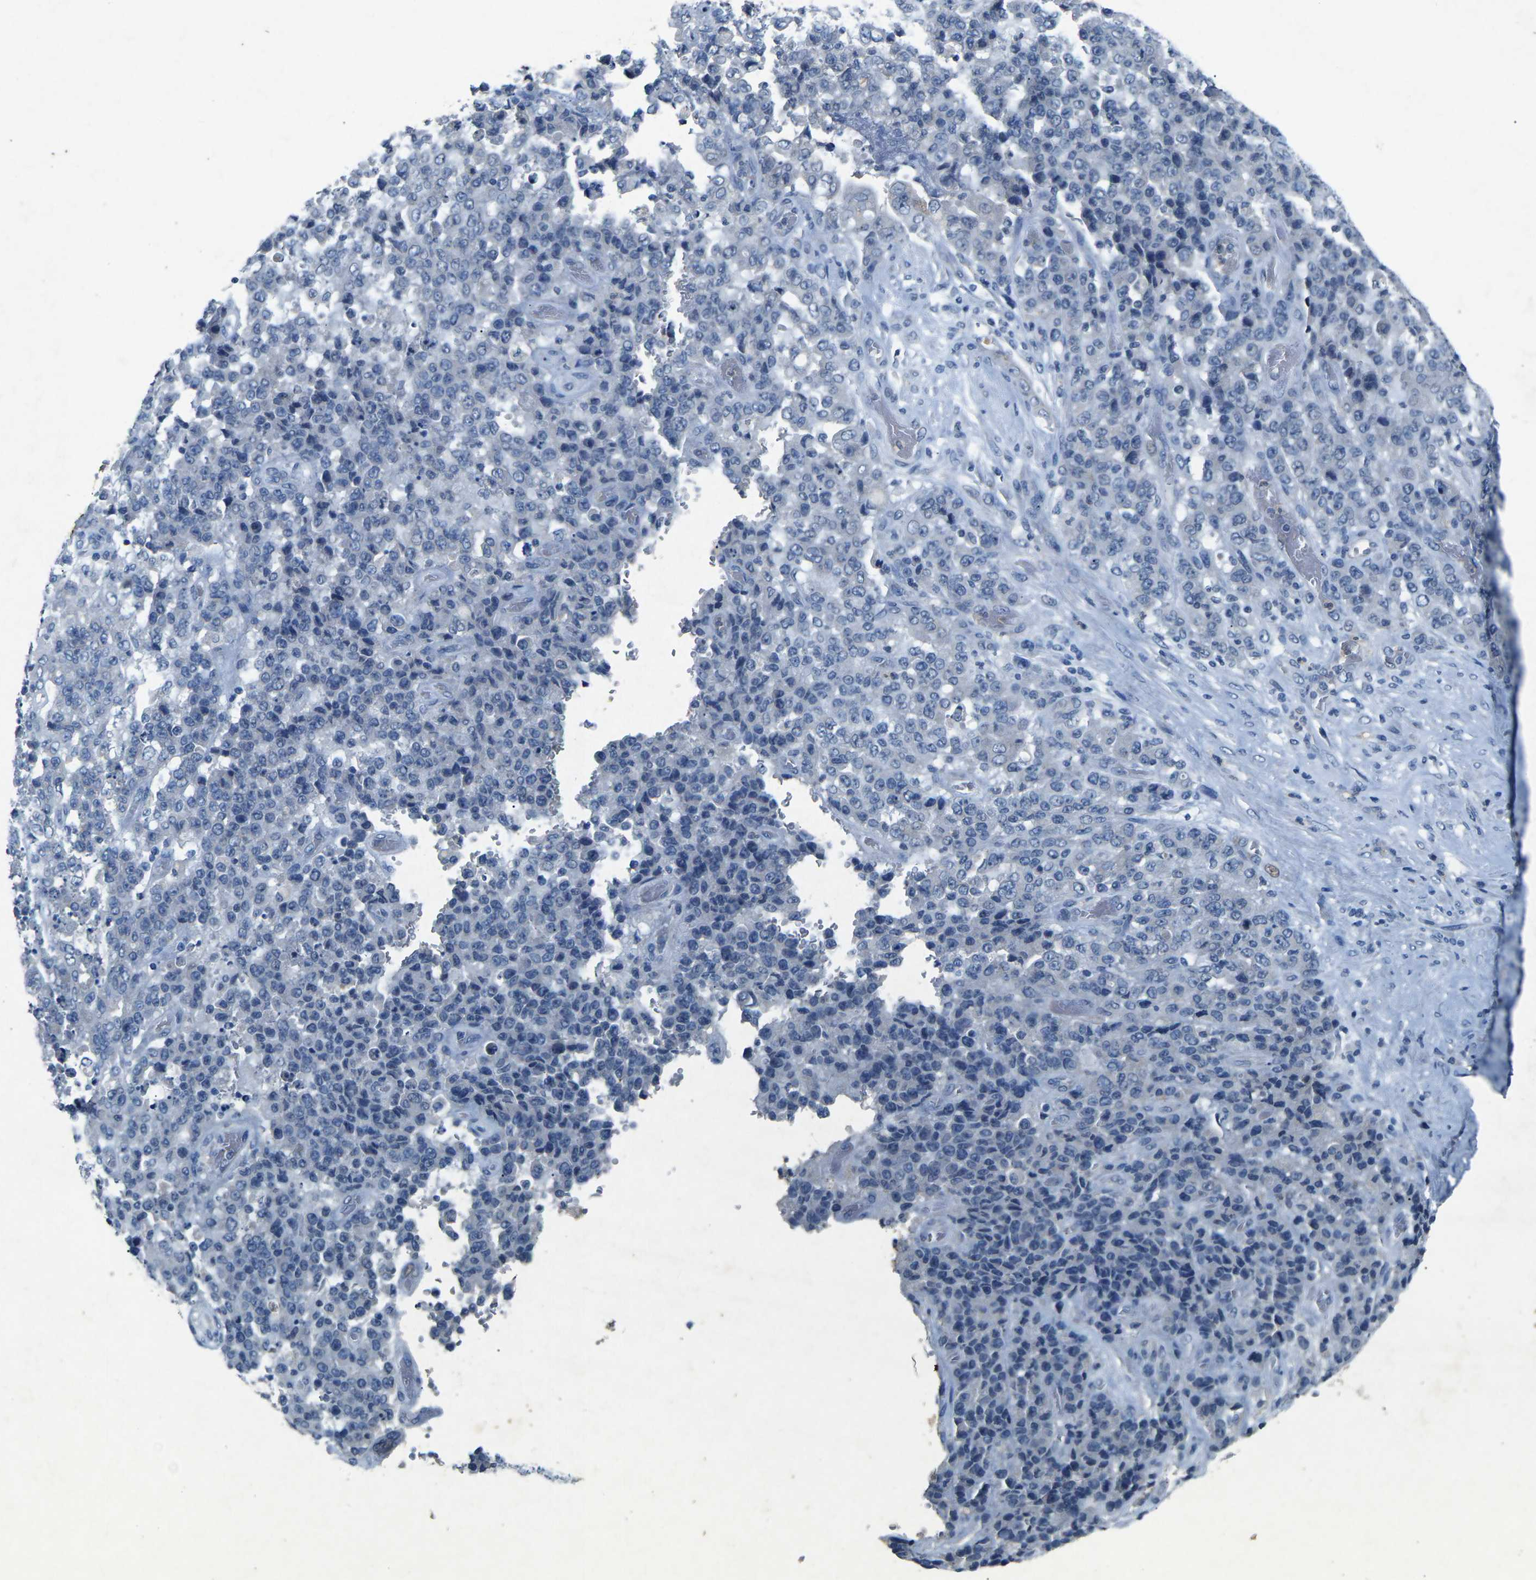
{"staining": {"intensity": "negative", "quantity": "none", "location": "none"}, "tissue": "stomach cancer", "cell_type": "Tumor cells", "image_type": "cancer", "snomed": [{"axis": "morphology", "description": "Adenocarcinoma, NOS"}, {"axis": "topography", "description": "Stomach"}], "caption": "A photomicrograph of human stomach cancer is negative for staining in tumor cells. (Stains: DAB IHC with hematoxylin counter stain, Microscopy: brightfield microscopy at high magnification).", "gene": "PLG", "patient": {"sex": "female", "age": 73}}